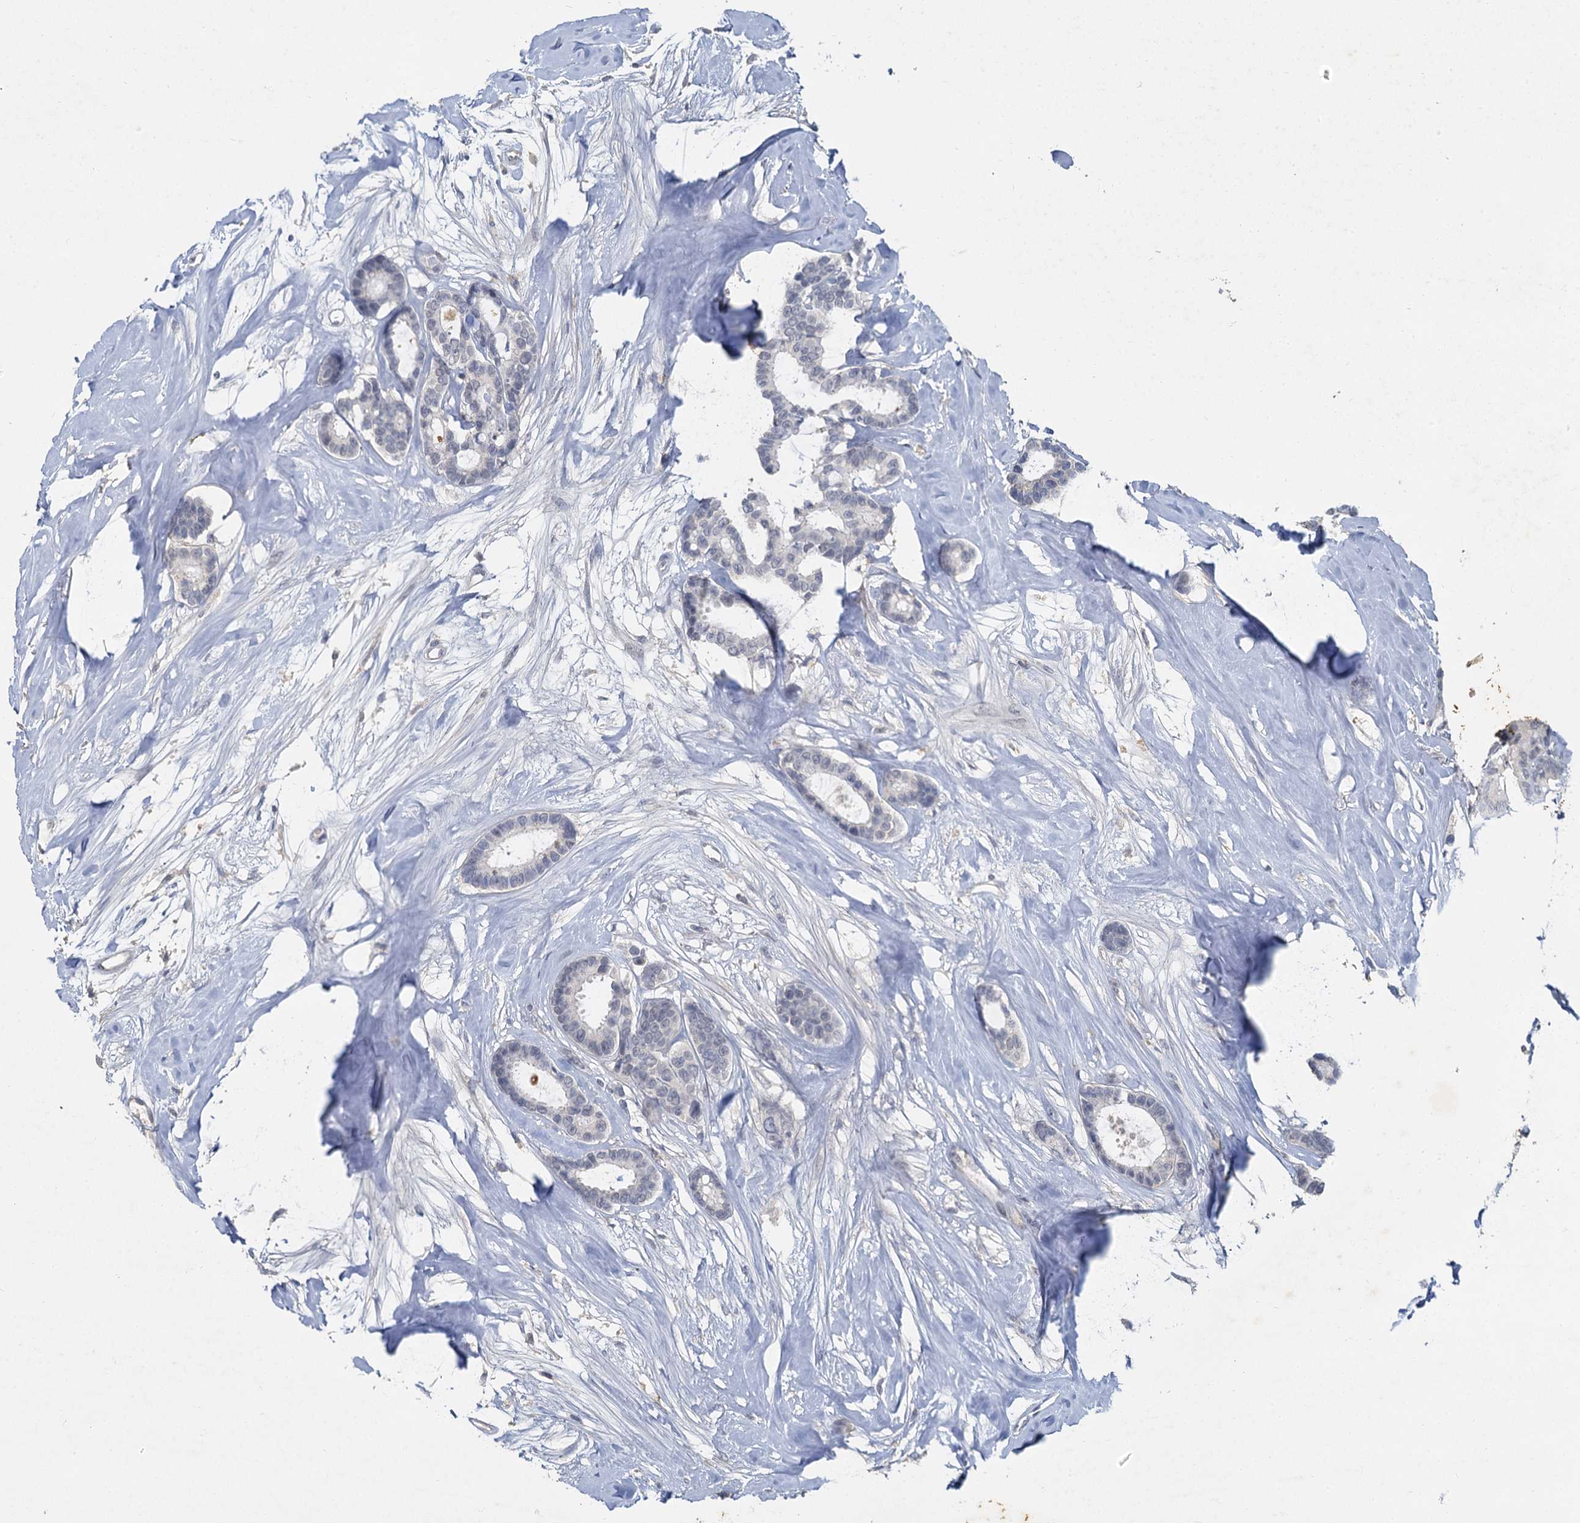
{"staining": {"intensity": "negative", "quantity": "none", "location": "none"}, "tissue": "breast cancer", "cell_type": "Tumor cells", "image_type": "cancer", "snomed": [{"axis": "morphology", "description": "Duct carcinoma"}, {"axis": "topography", "description": "Breast"}], "caption": "Immunohistochemistry (IHC) histopathology image of human intraductal carcinoma (breast) stained for a protein (brown), which exhibits no positivity in tumor cells. Nuclei are stained in blue.", "gene": "MUCL1", "patient": {"sex": "female", "age": 87}}